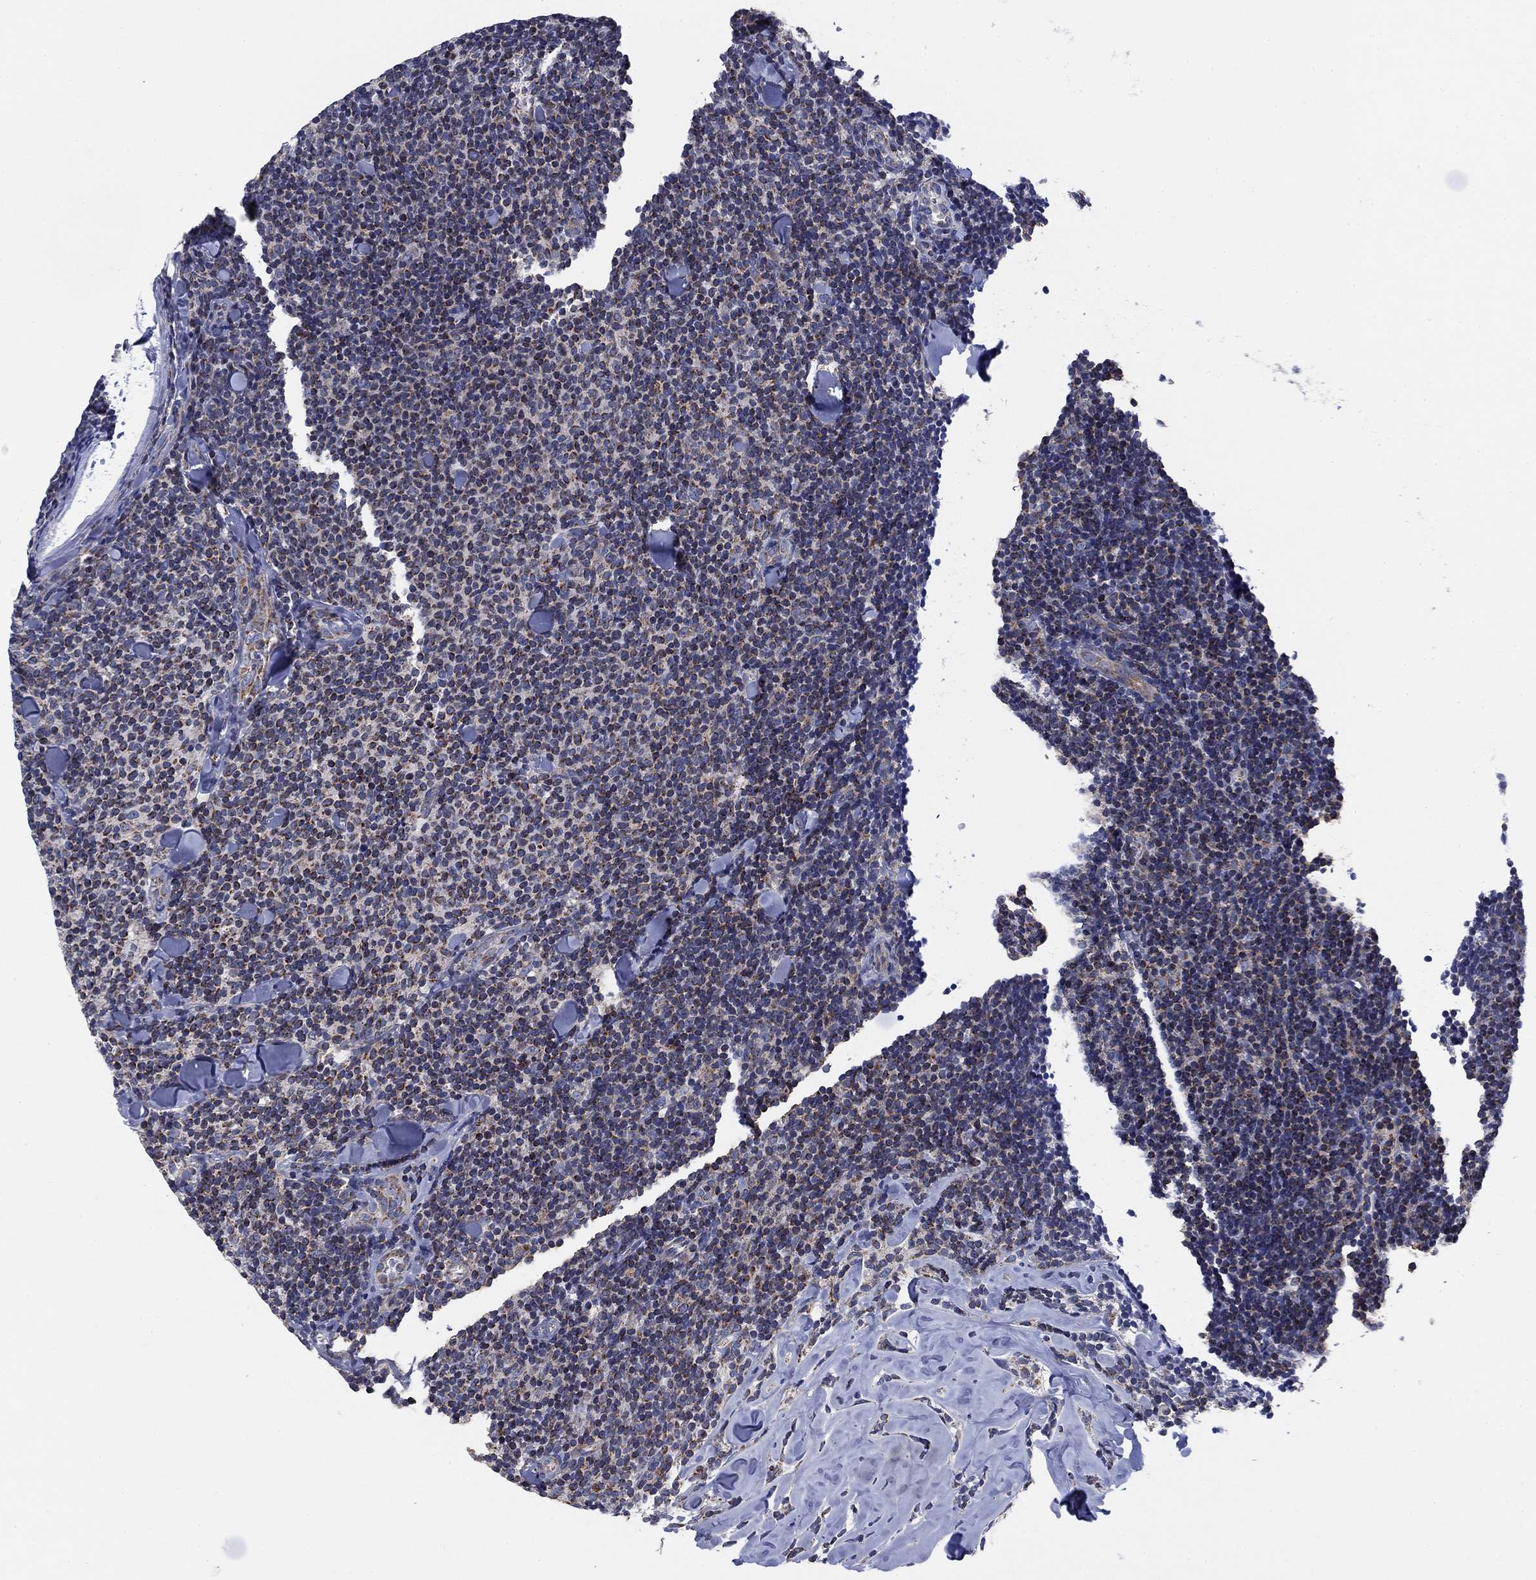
{"staining": {"intensity": "moderate", "quantity": "<25%", "location": "cytoplasmic/membranous"}, "tissue": "lymphoma", "cell_type": "Tumor cells", "image_type": "cancer", "snomed": [{"axis": "morphology", "description": "Malignant lymphoma, non-Hodgkin's type, Low grade"}, {"axis": "topography", "description": "Lymph node"}], "caption": "Immunohistochemistry (DAB (3,3'-diaminobenzidine)) staining of human low-grade malignant lymphoma, non-Hodgkin's type displays moderate cytoplasmic/membranous protein expression in about <25% of tumor cells. (Brightfield microscopy of DAB IHC at high magnification).", "gene": "NACAD", "patient": {"sex": "female", "age": 56}}